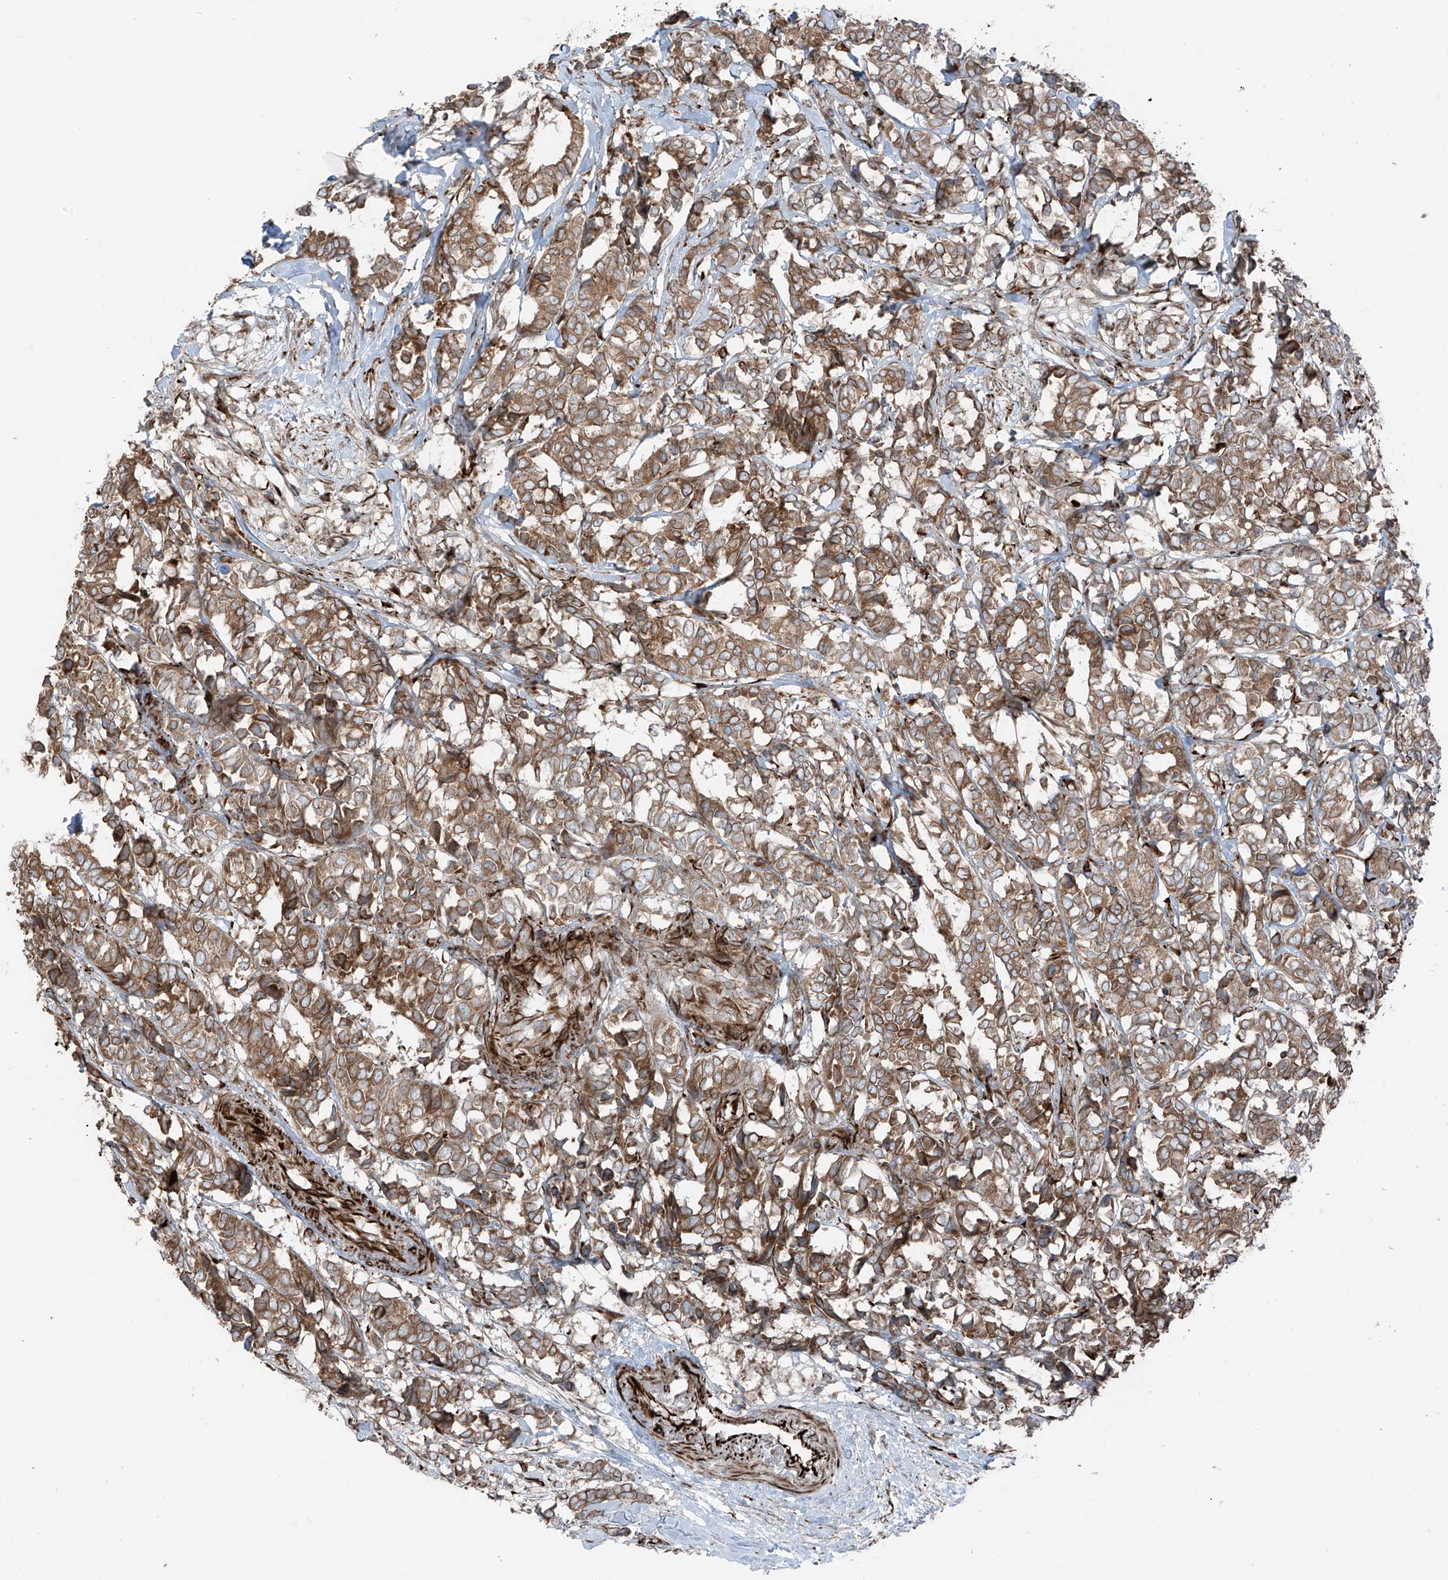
{"staining": {"intensity": "moderate", "quantity": ">75%", "location": "cytoplasmic/membranous"}, "tissue": "breast cancer", "cell_type": "Tumor cells", "image_type": "cancer", "snomed": [{"axis": "morphology", "description": "Duct carcinoma"}, {"axis": "topography", "description": "Breast"}], "caption": "Immunohistochemical staining of intraductal carcinoma (breast) displays medium levels of moderate cytoplasmic/membranous positivity in approximately >75% of tumor cells.", "gene": "ERLEC1", "patient": {"sex": "female", "age": 87}}